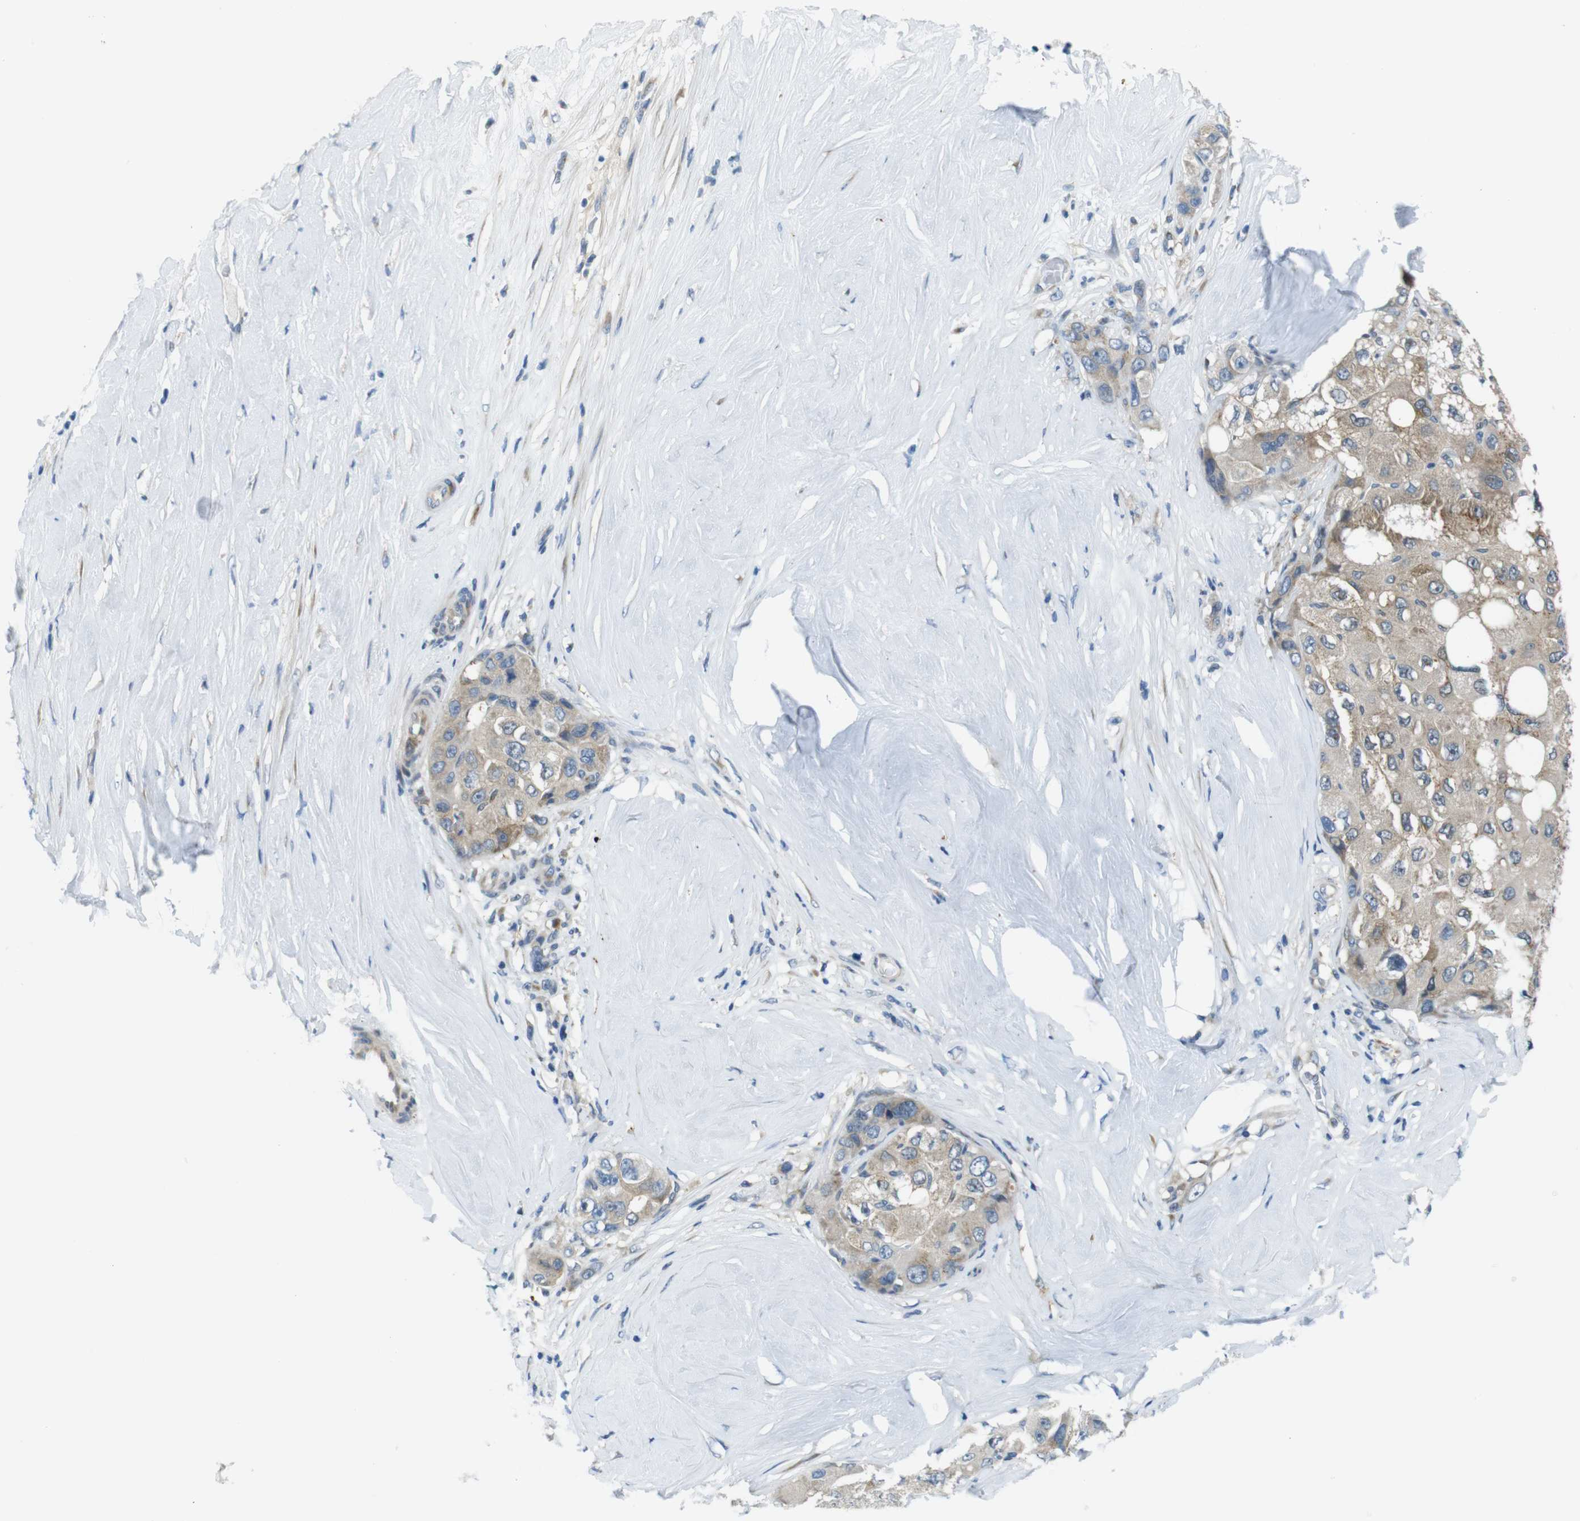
{"staining": {"intensity": "moderate", "quantity": ">75%", "location": "cytoplasmic/membranous"}, "tissue": "liver cancer", "cell_type": "Tumor cells", "image_type": "cancer", "snomed": [{"axis": "morphology", "description": "Carcinoma, Hepatocellular, NOS"}, {"axis": "topography", "description": "Liver"}], "caption": "Immunohistochemistry of human liver cancer (hepatocellular carcinoma) displays medium levels of moderate cytoplasmic/membranous staining in approximately >75% of tumor cells.", "gene": "ZDHHC3", "patient": {"sex": "male", "age": 80}}